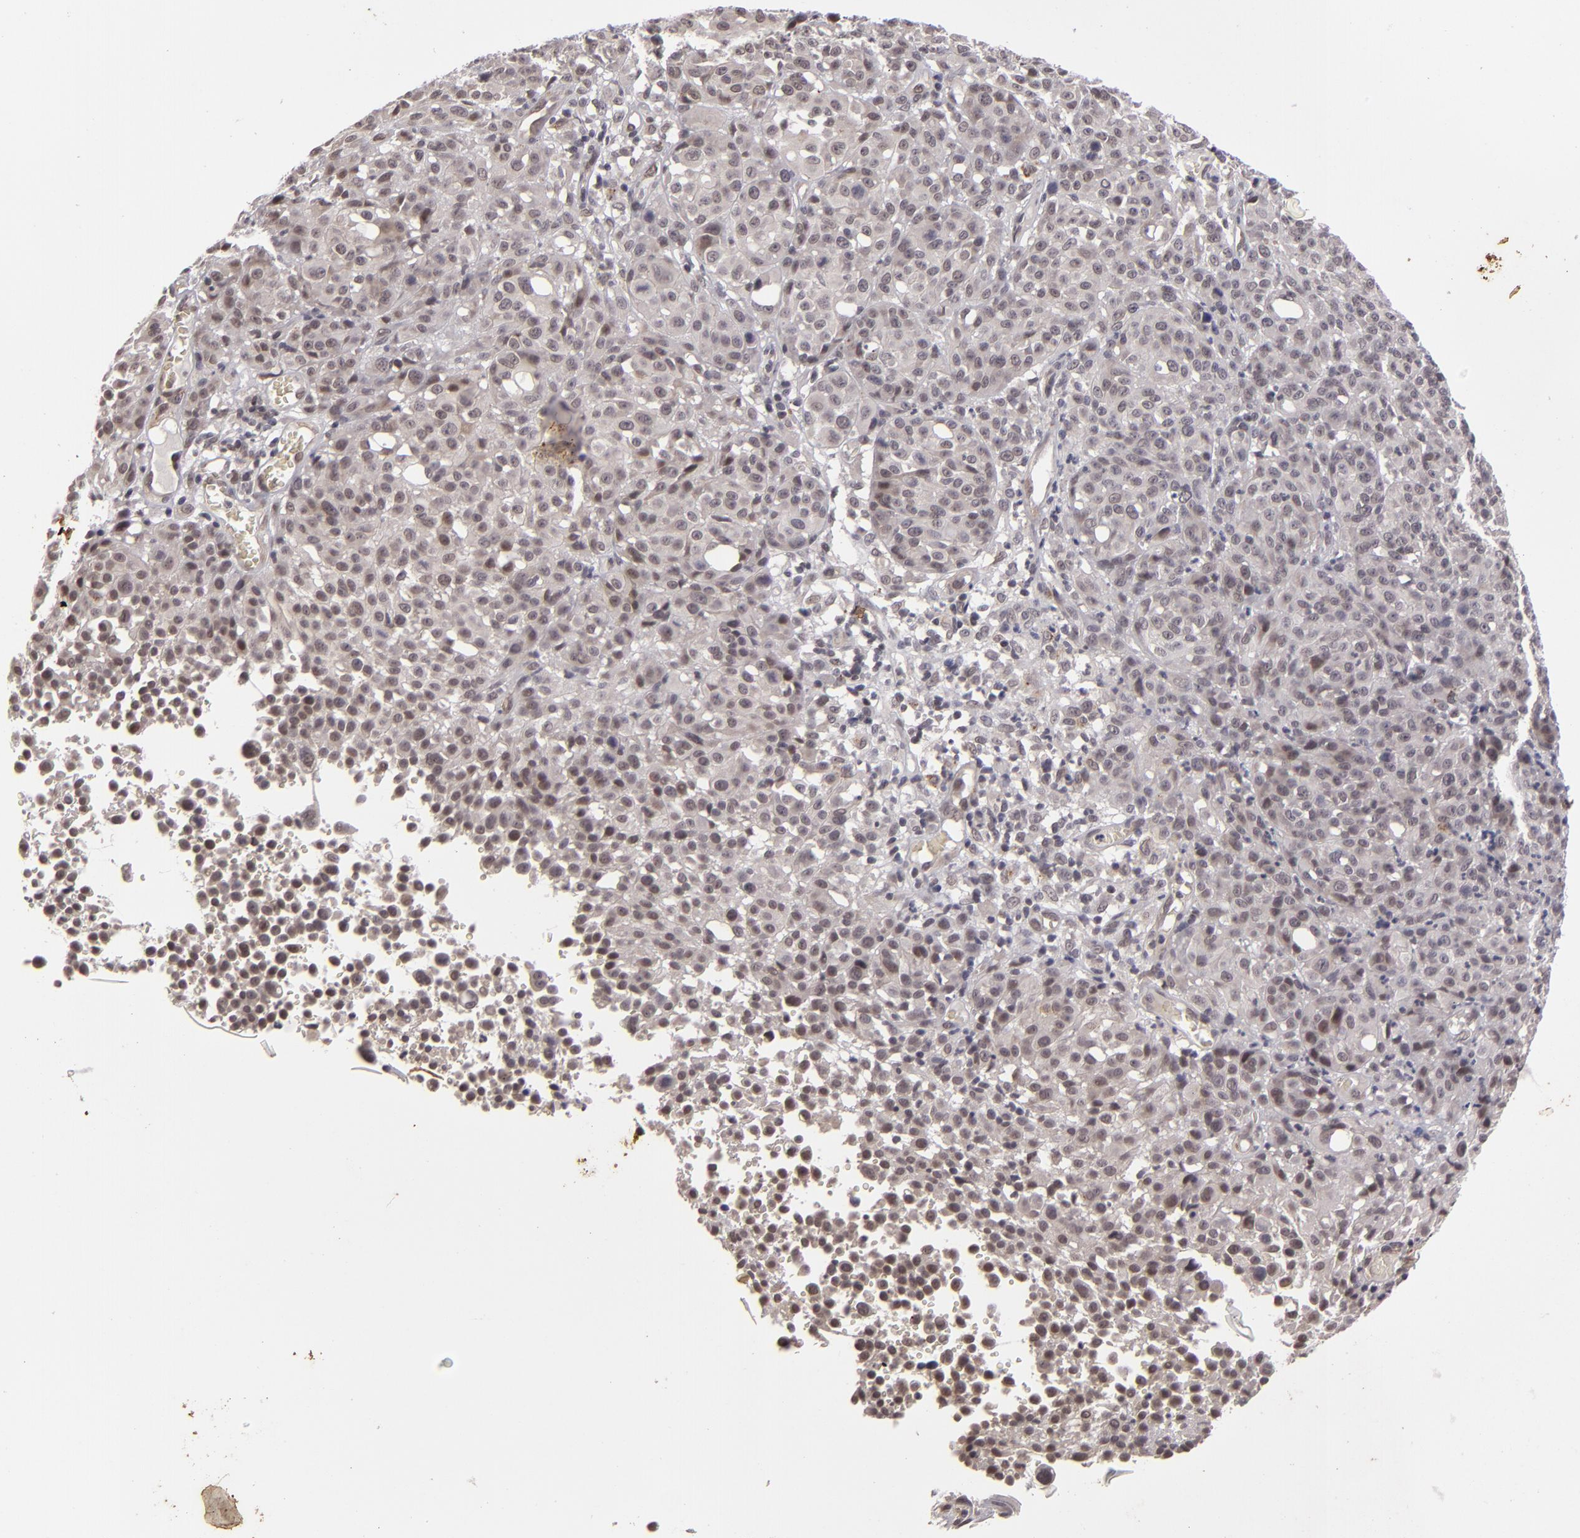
{"staining": {"intensity": "negative", "quantity": "none", "location": "none"}, "tissue": "melanoma", "cell_type": "Tumor cells", "image_type": "cancer", "snomed": [{"axis": "morphology", "description": "Malignant melanoma, NOS"}, {"axis": "topography", "description": "Skin"}], "caption": "A histopathology image of human malignant melanoma is negative for staining in tumor cells. (Stains: DAB IHC with hematoxylin counter stain, Microscopy: brightfield microscopy at high magnification).", "gene": "DFFA", "patient": {"sex": "female", "age": 49}}